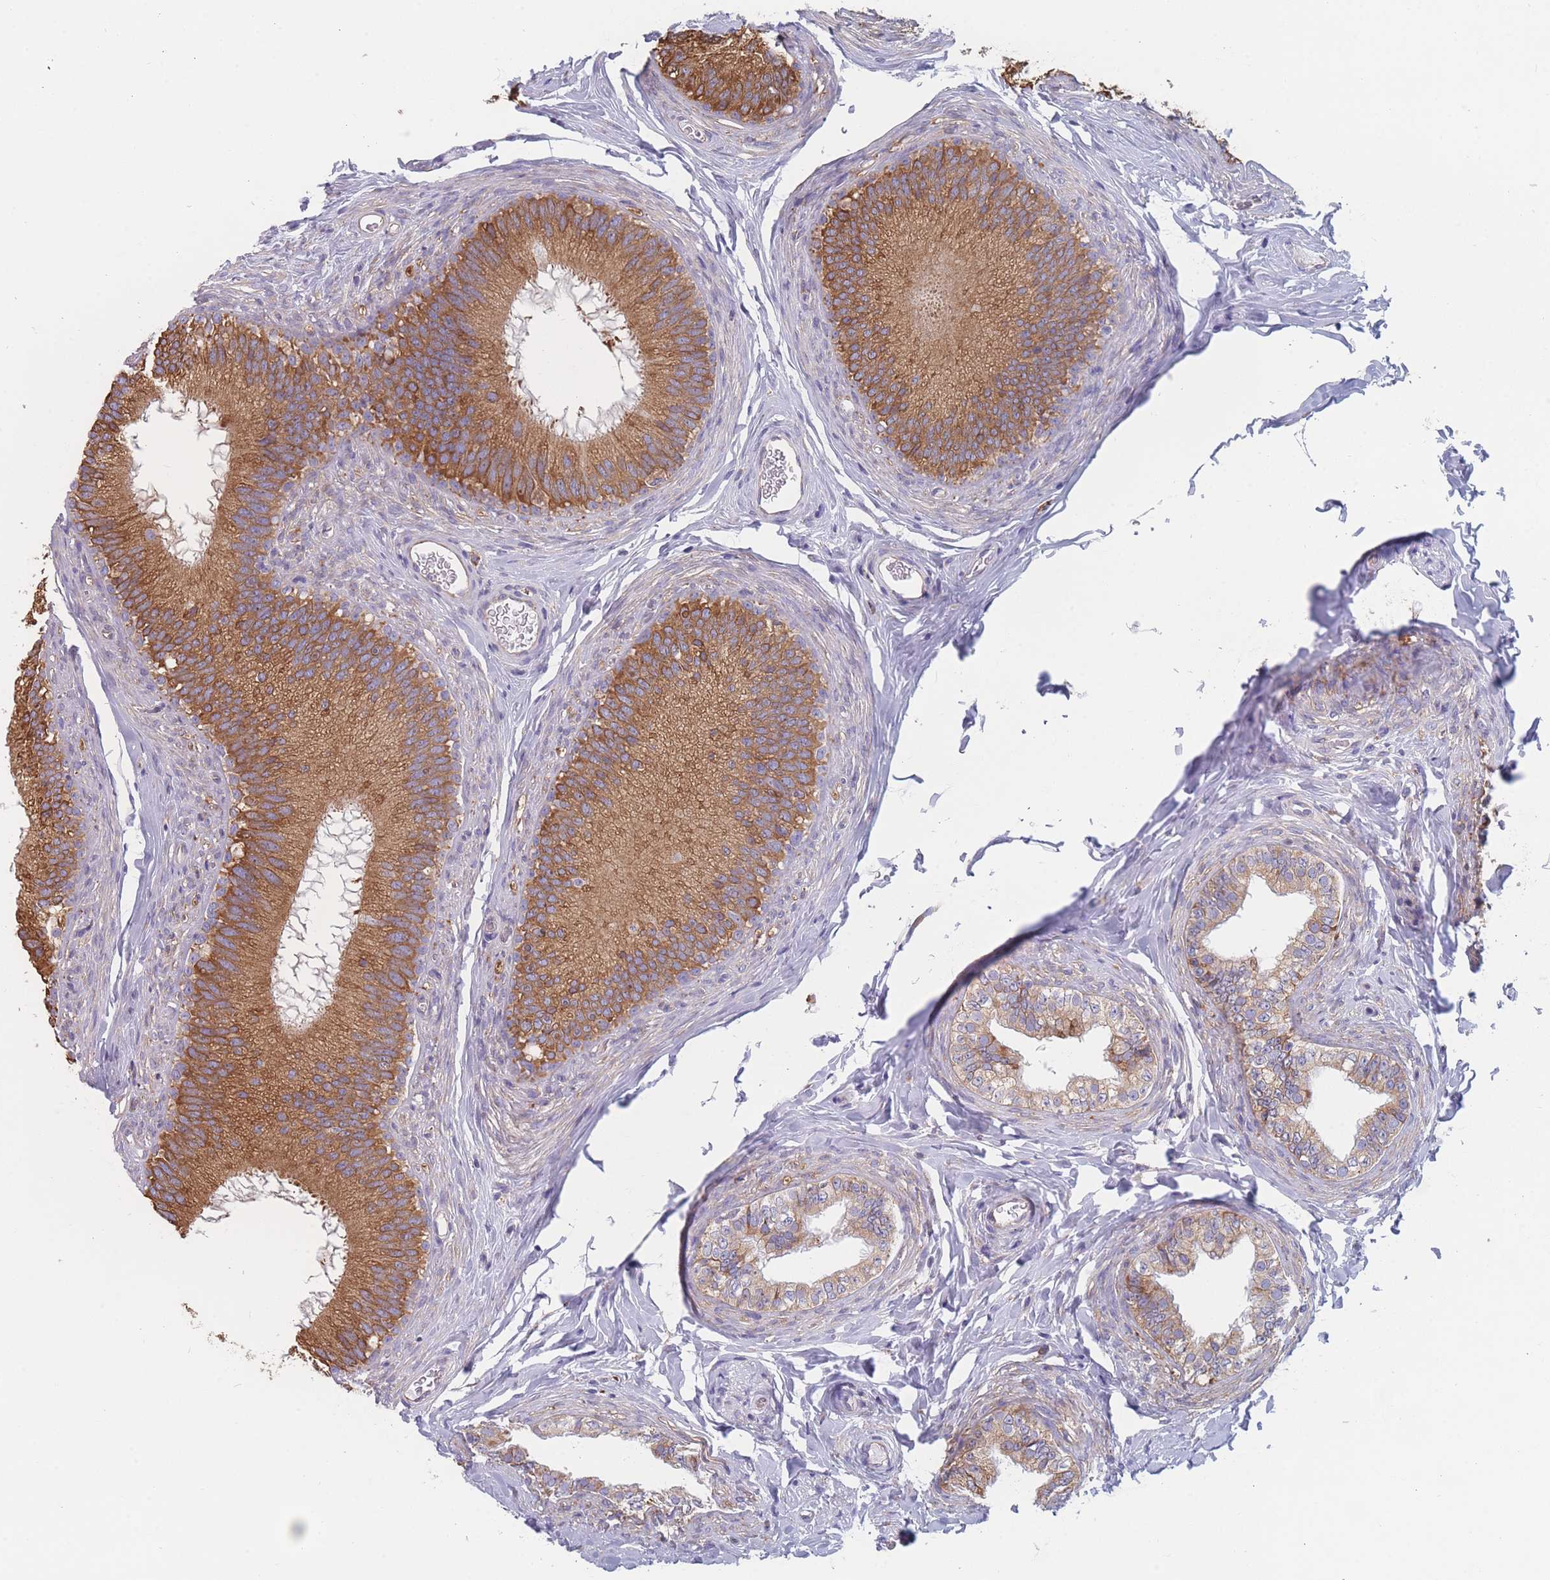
{"staining": {"intensity": "strong", "quantity": ">75%", "location": "cytoplasmic/membranous"}, "tissue": "epididymis", "cell_type": "Glandular cells", "image_type": "normal", "snomed": [{"axis": "morphology", "description": "Normal tissue, NOS"}, {"axis": "topography", "description": "Epididymis"}], "caption": "A high-resolution micrograph shows immunohistochemistry (IHC) staining of benign epididymis, which demonstrates strong cytoplasmic/membranous staining in approximately >75% of glandular cells. The staining was performed using DAB to visualize the protein expression in brown, while the nuclei were stained in blue with hematoxylin (Magnification: 20x).", "gene": "OR7C2", "patient": {"sex": "male", "age": 38}}